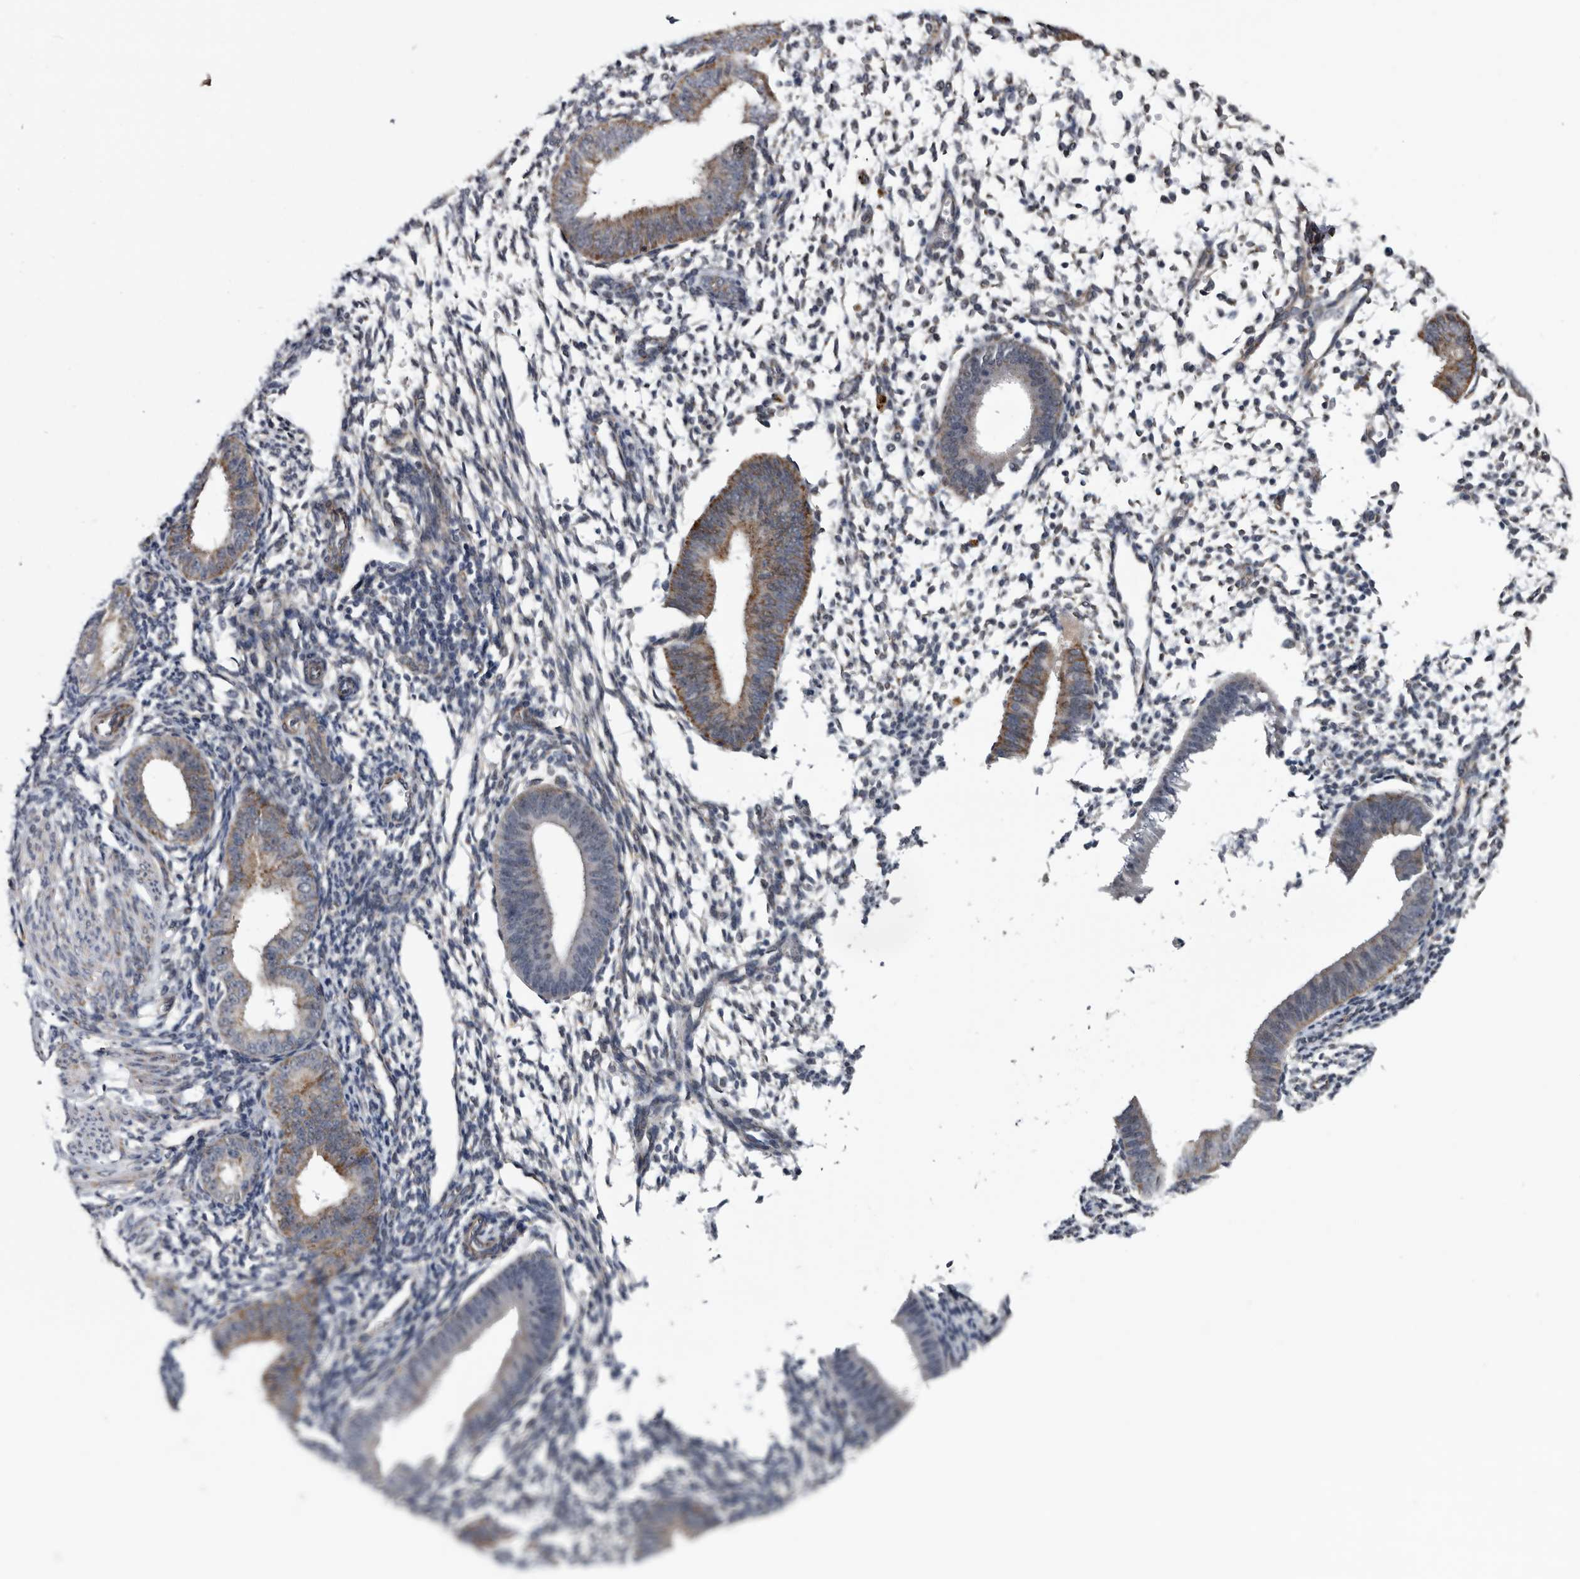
{"staining": {"intensity": "weak", "quantity": "<25%", "location": "cytoplasmic/membranous"}, "tissue": "endometrium", "cell_type": "Cells in endometrial stroma", "image_type": "normal", "snomed": [{"axis": "morphology", "description": "Normal tissue, NOS"}, {"axis": "topography", "description": "Uterus"}, {"axis": "topography", "description": "Endometrium"}], "caption": "DAB immunohistochemical staining of normal human endometrium shows no significant positivity in cells in endometrial stroma.", "gene": "ARMCX2", "patient": {"sex": "female", "age": 48}}